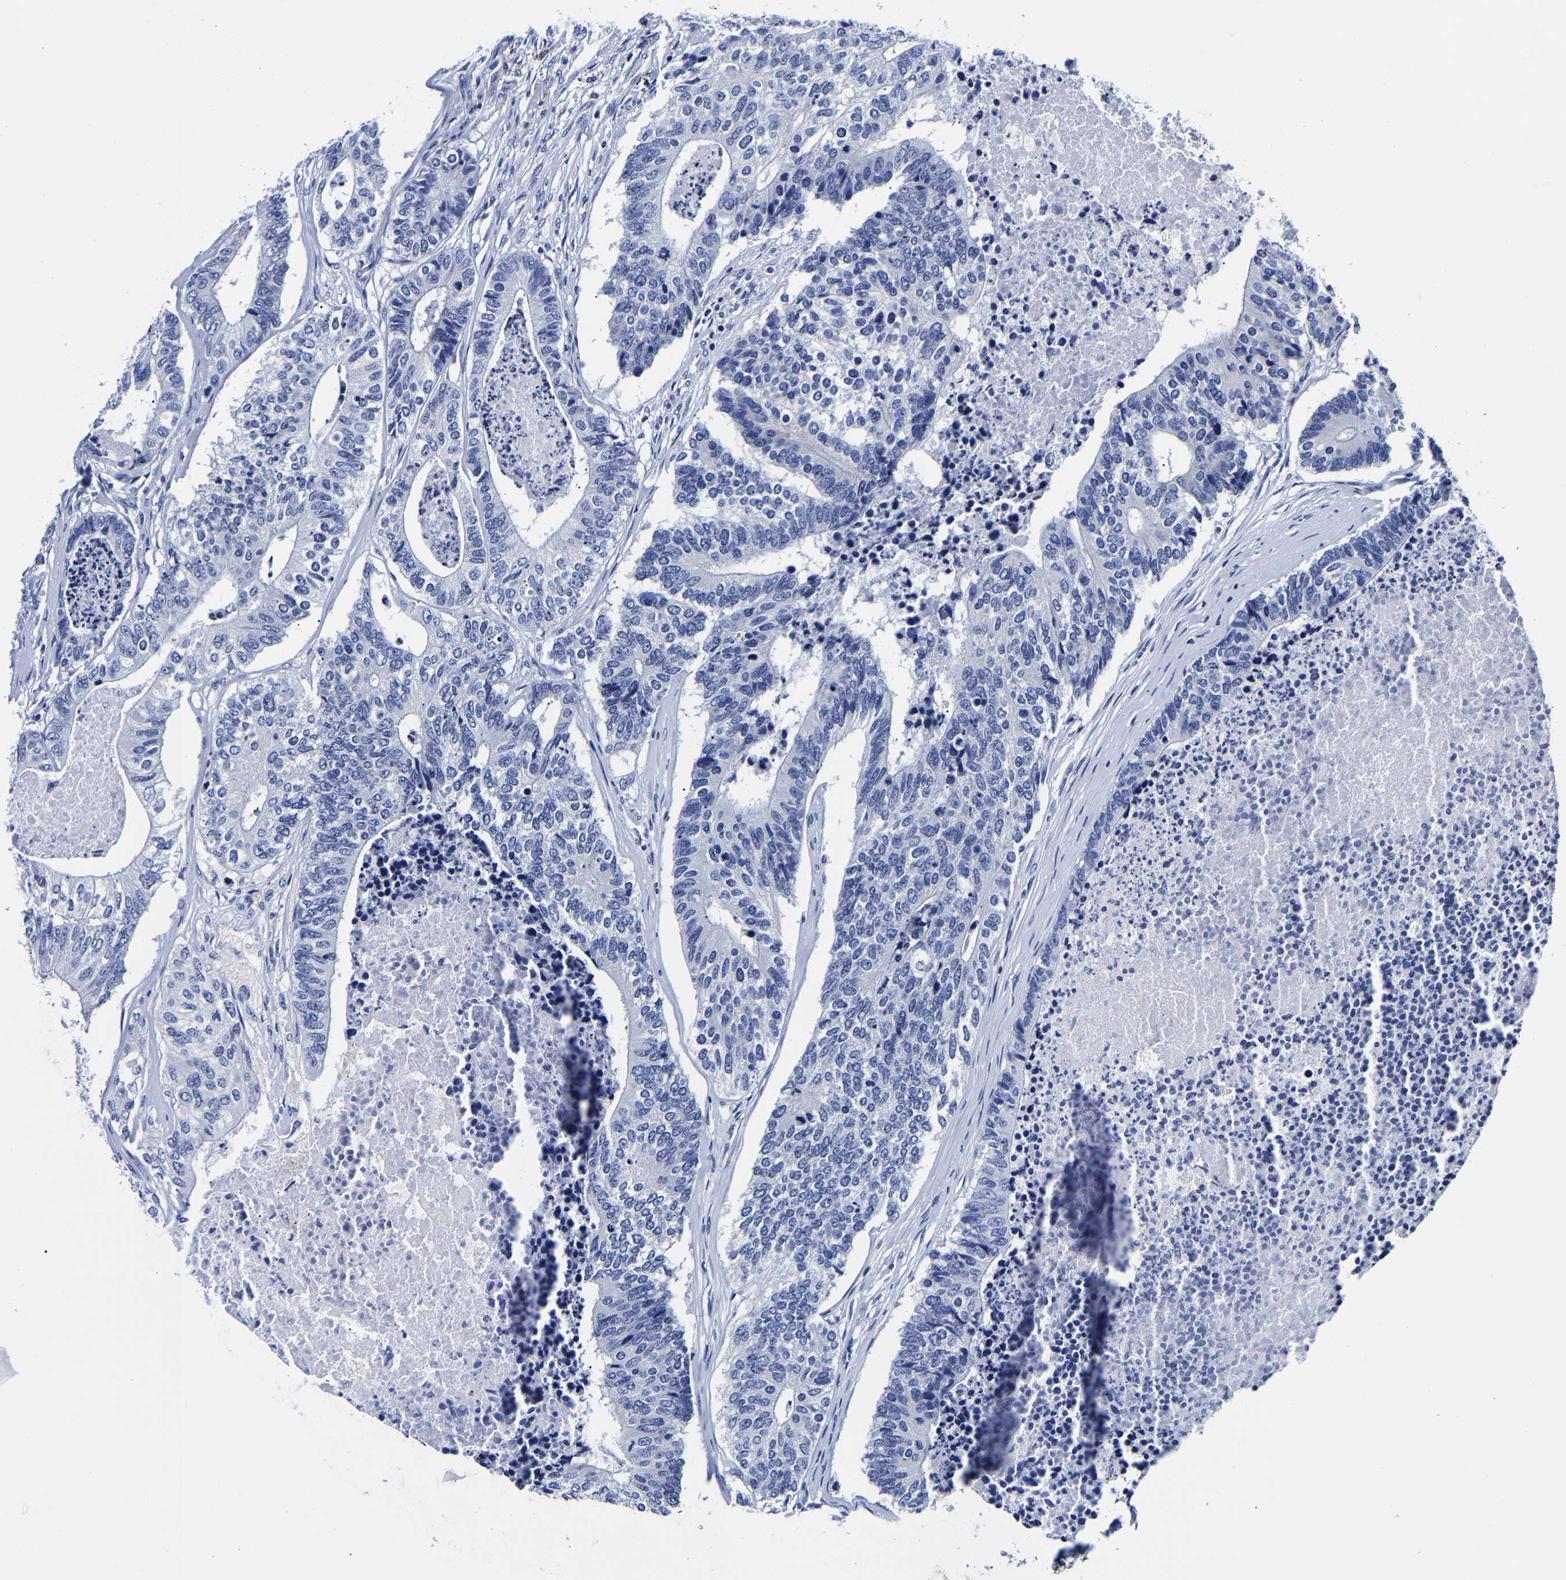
{"staining": {"intensity": "negative", "quantity": "none", "location": "none"}, "tissue": "colorectal cancer", "cell_type": "Tumor cells", "image_type": "cancer", "snomed": [{"axis": "morphology", "description": "Adenocarcinoma, NOS"}, {"axis": "topography", "description": "Colon"}], "caption": "Immunohistochemistry (IHC) histopathology image of neoplastic tissue: human colorectal cancer (adenocarcinoma) stained with DAB shows no significant protein positivity in tumor cells.", "gene": "CPA2", "patient": {"sex": "female", "age": 67}}